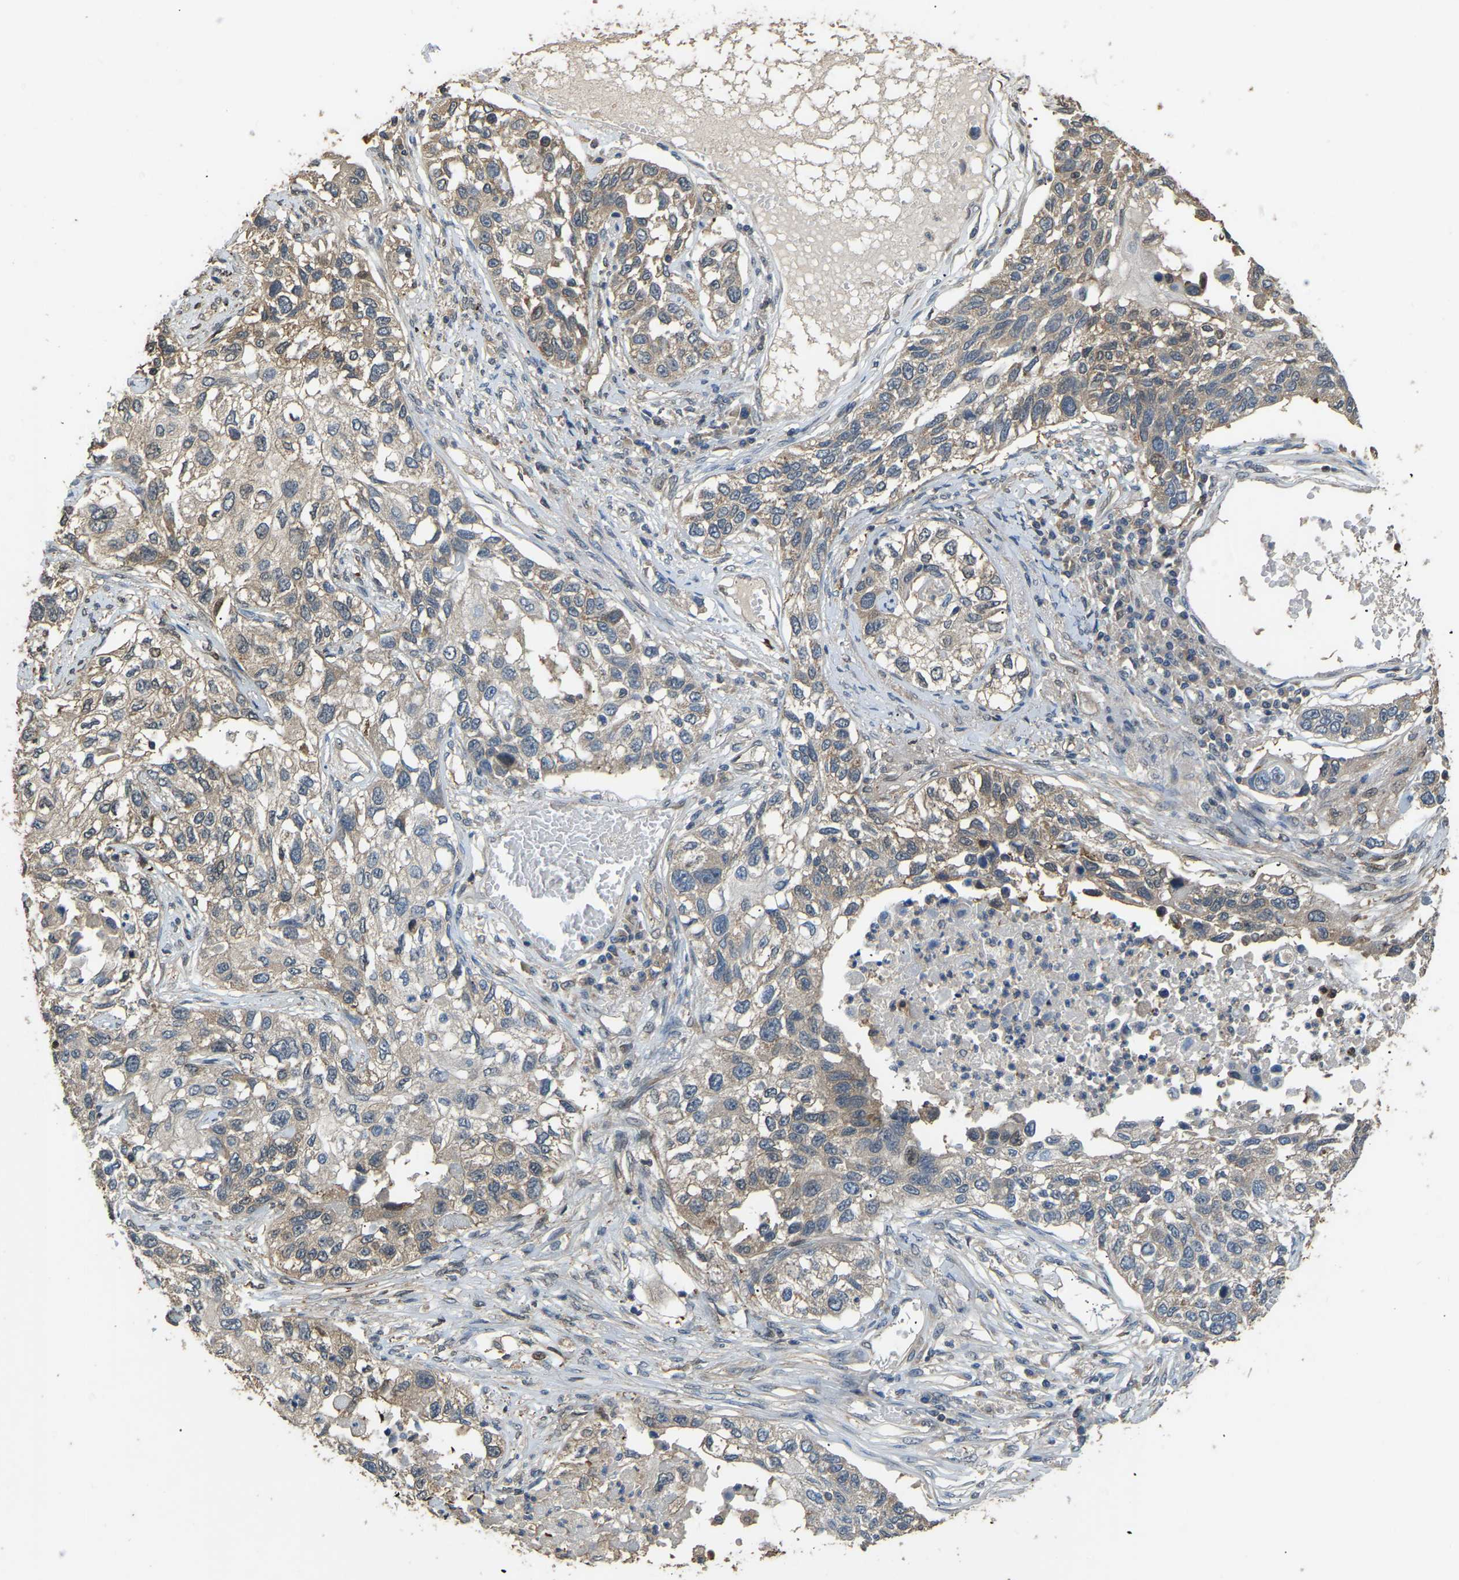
{"staining": {"intensity": "weak", "quantity": ">75%", "location": "cytoplasmic/membranous"}, "tissue": "lung cancer", "cell_type": "Tumor cells", "image_type": "cancer", "snomed": [{"axis": "morphology", "description": "Squamous cell carcinoma, NOS"}, {"axis": "topography", "description": "Lung"}], "caption": "A high-resolution histopathology image shows IHC staining of lung cancer, which reveals weak cytoplasmic/membranous expression in about >75% of tumor cells.", "gene": "TUFM", "patient": {"sex": "male", "age": 71}}